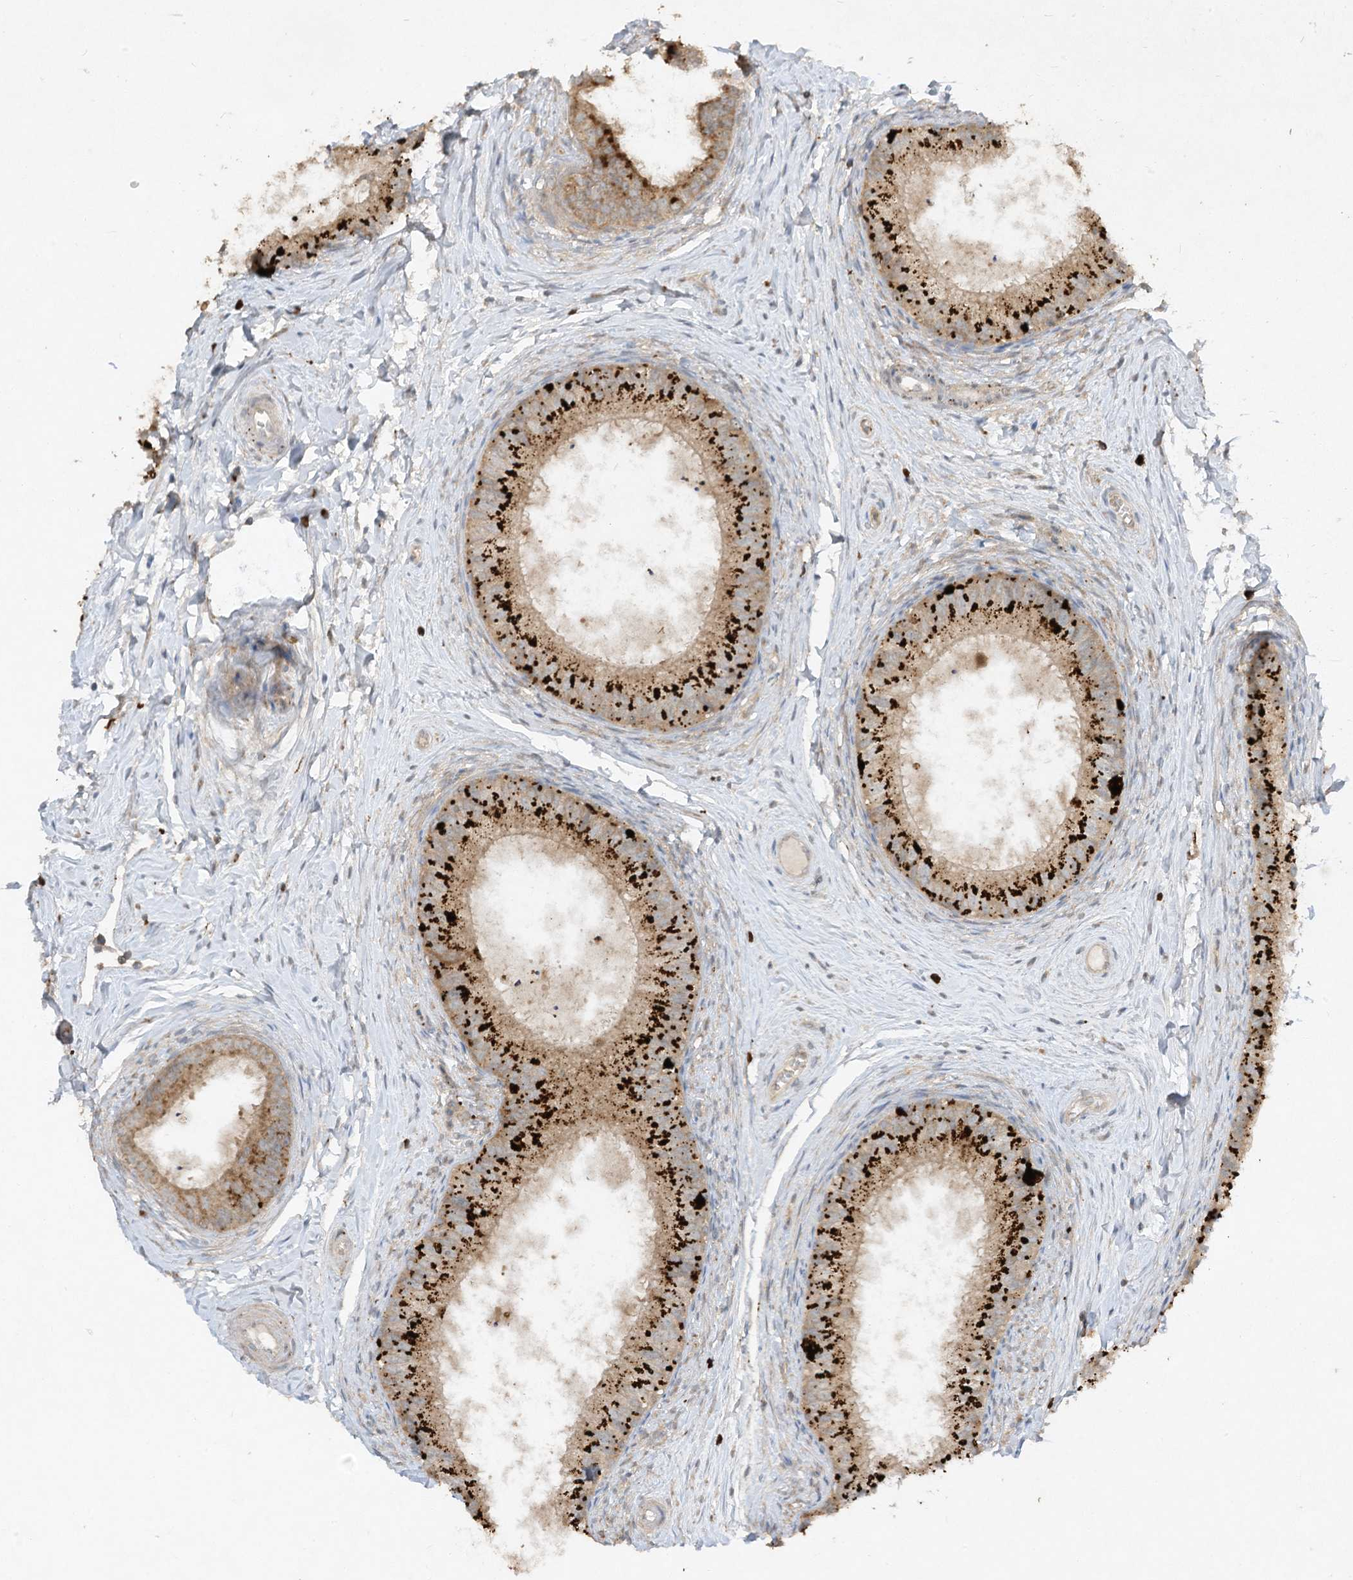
{"staining": {"intensity": "strong", "quantity": "25%-75%", "location": "cytoplasmic/membranous"}, "tissue": "epididymis", "cell_type": "Glandular cells", "image_type": "normal", "snomed": [{"axis": "morphology", "description": "Normal tissue, NOS"}, {"axis": "topography", "description": "Epididymis"}], "caption": "Benign epididymis exhibits strong cytoplasmic/membranous staining in approximately 25%-75% of glandular cells, visualized by immunohistochemistry.", "gene": "LDAH", "patient": {"sex": "male", "age": 34}}